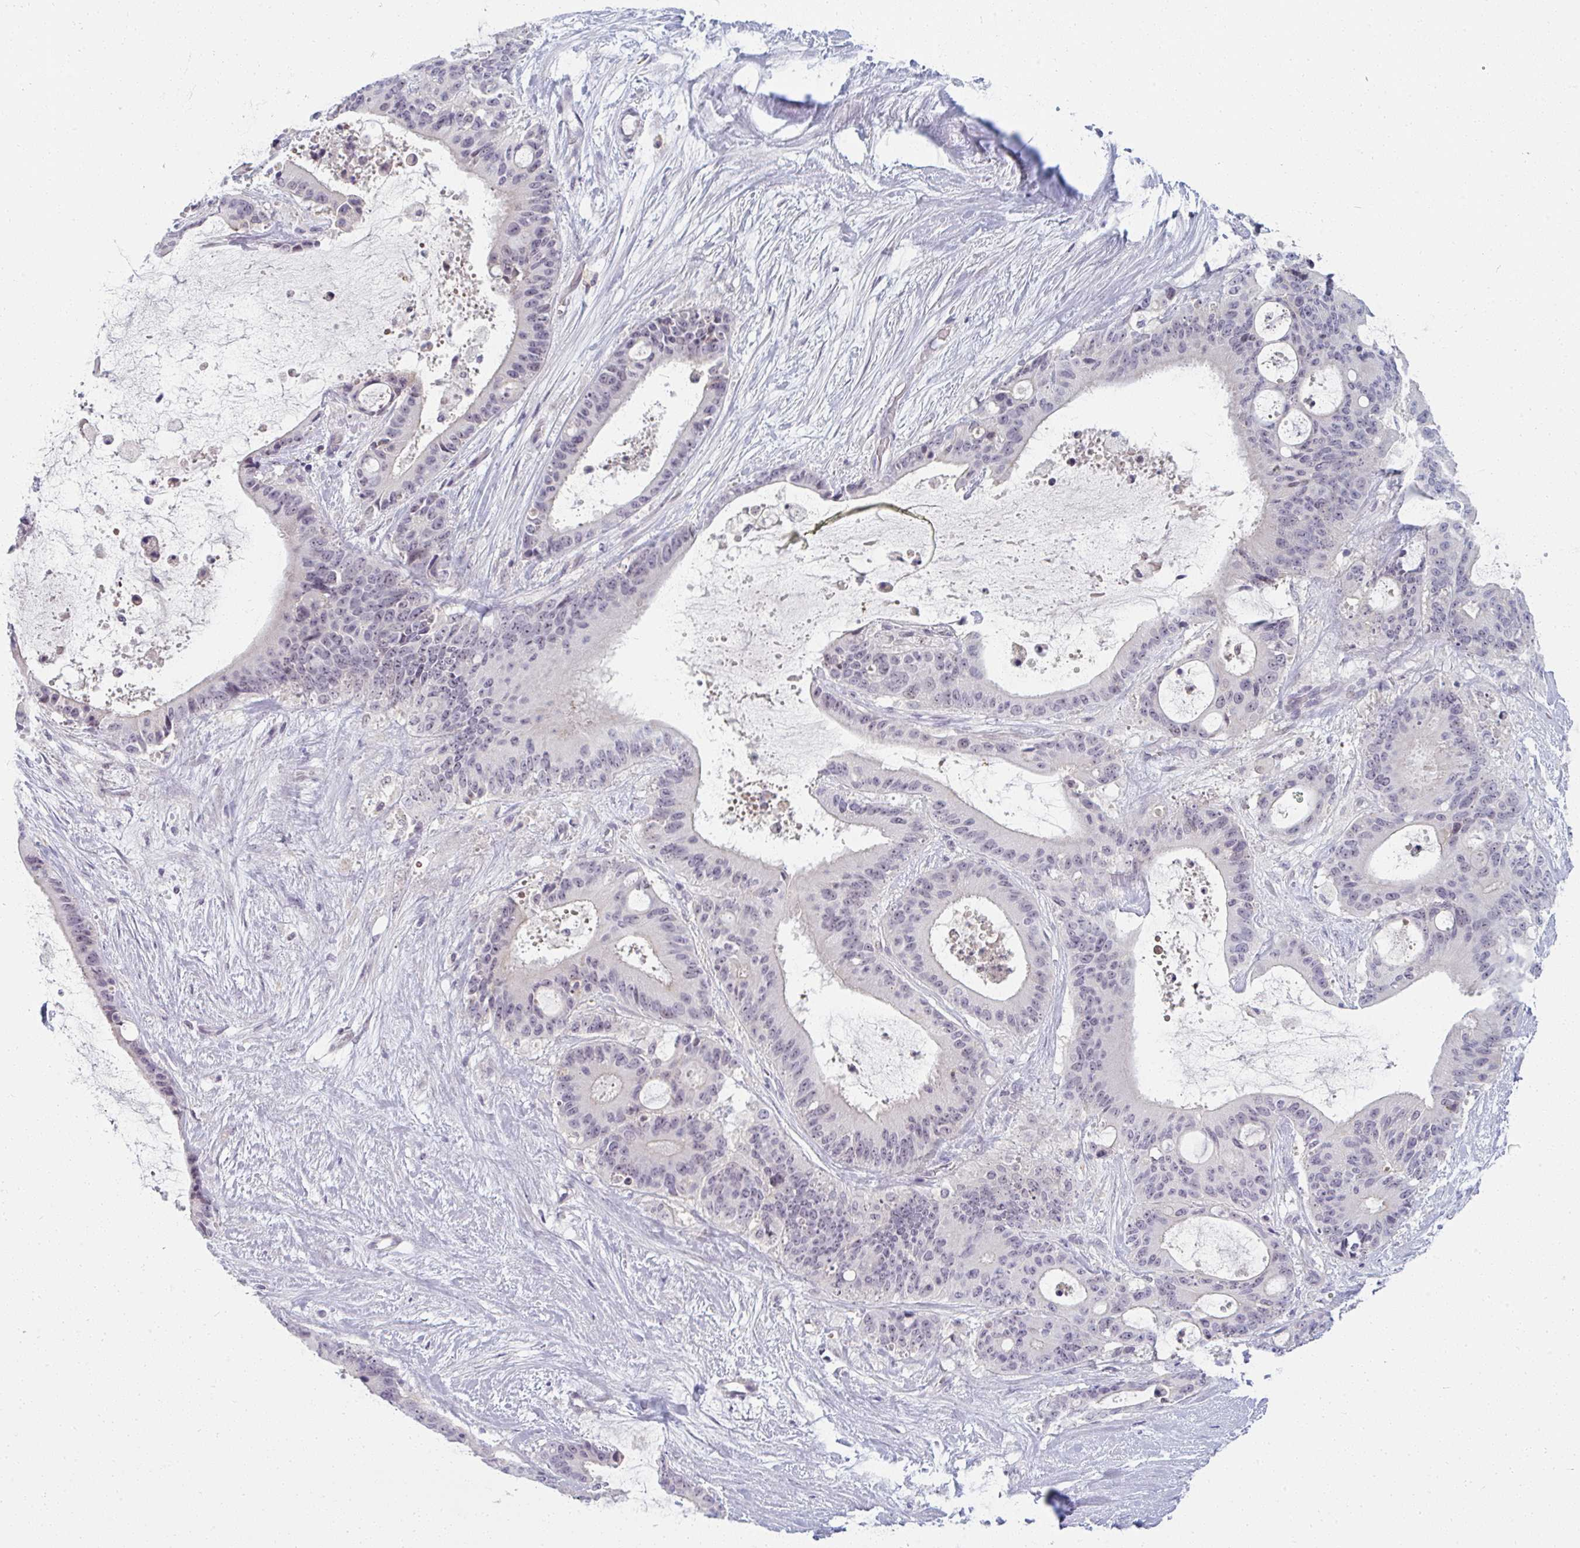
{"staining": {"intensity": "weak", "quantity": "<25%", "location": "nuclear"}, "tissue": "liver cancer", "cell_type": "Tumor cells", "image_type": "cancer", "snomed": [{"axis": "morphology", "description": "Normal tissue, NOS"}, {"axis": "morphology", "description": "Cholangiocarcinoma"}, {"axis": "topography", "description": "Liver"}, {"axis": "topography", "description": "Peripheral nerve tissue"}], "caption": "DAB (3,3'-diaminobenzidine) immunohistochemical staining of human liver cancer shows no significant positivity in tumor cells.", "gene": "PPFIA4", "patient": {"sex": "female", "age": 73}}